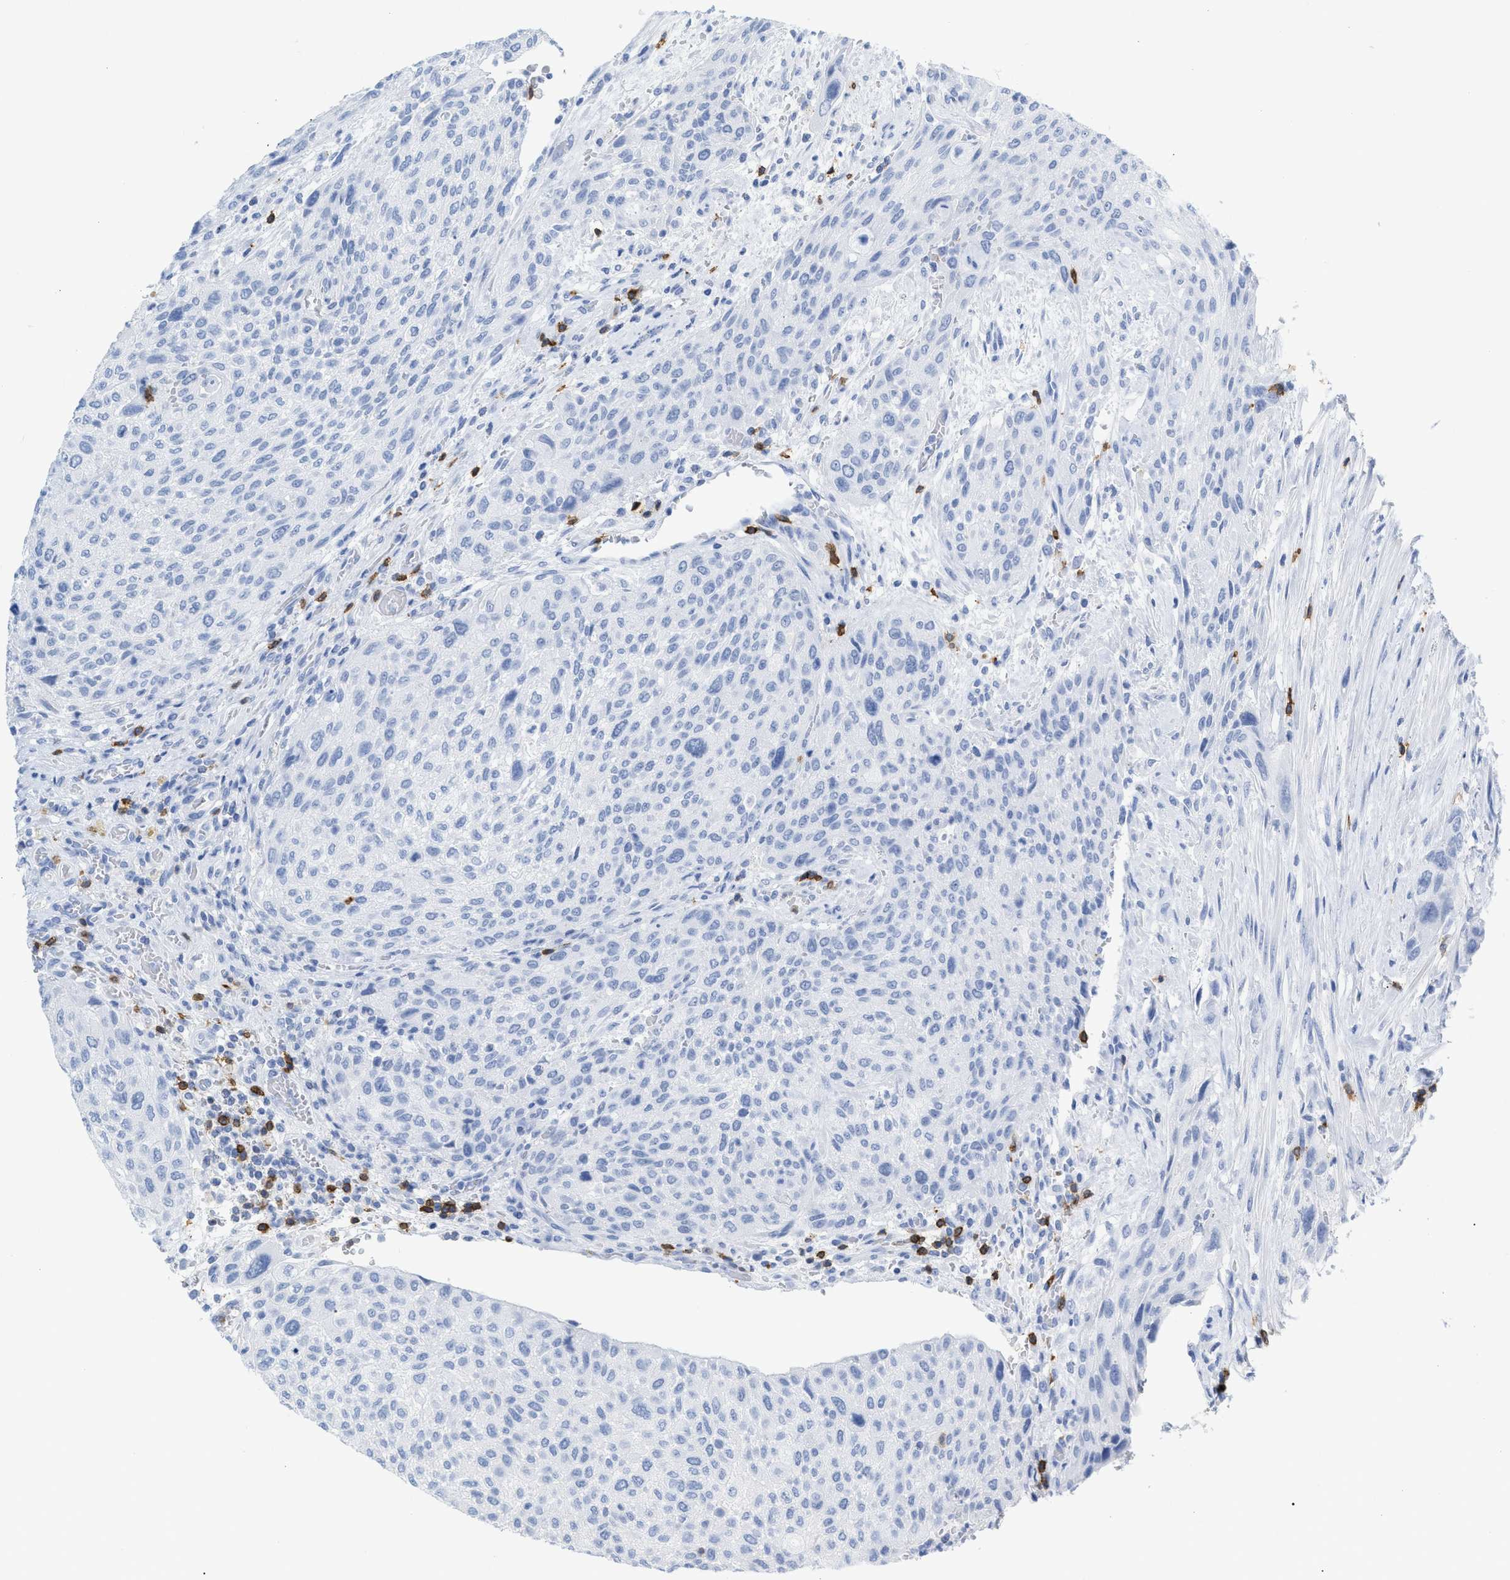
{"staining": {"intensity": "negative", "quantity": "none", "location": "none"}, "tissue": "urothelial cancer", "cell_type": "Tumor cells", "image_type": "cancer", "snomed": [{"axis": "morphology", "description": "Urothelial carcinoma, Low grade"}, {"axis": "morphology", "description": "Urothelial carcinoma, High grade"}, {"axis": "topography", "description": "Urinary bladder"}], "caption": "This is an IHC micrograph of human urothelial cancer. There is no positivity in tumor cells.", "gene": "CD5", "patient": {"sex": "male", "age": 35}}